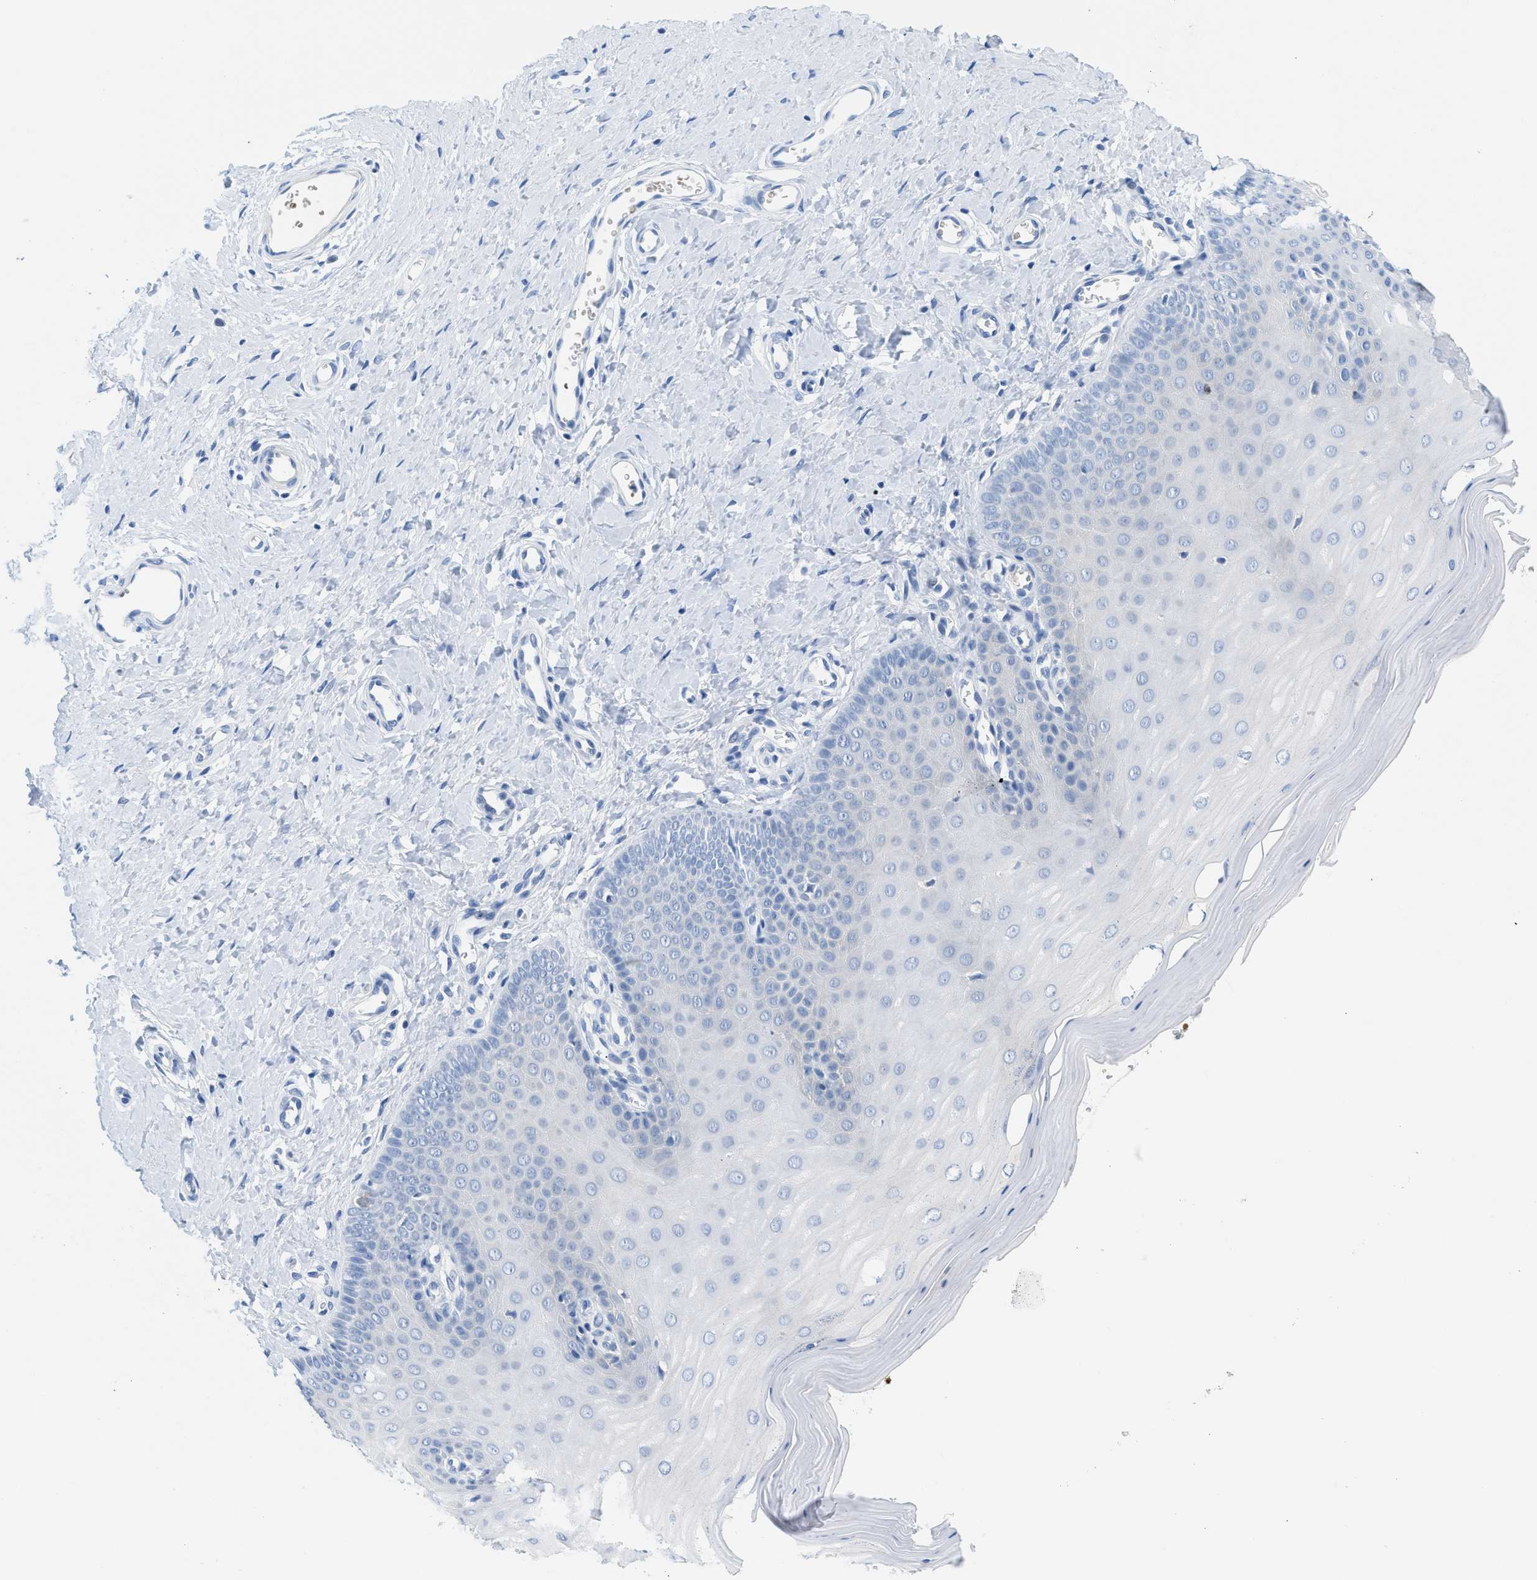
{"staining": {"intensity": "negative", "quantity": "none", "location": "none"}, "tissue": "cervix", "cell_type": "Squamous epithelial cells", "image_type": "normal", "snomed": [{"axis": "morphology", "description": "Normal tissue, NOS"}, {"axis": "topography", "description": "Cervix"}], "caption": "Human cervix stained for a protein using immunohistochemistry (IHC) reveals no staining in squamous epithelial cells.", "gene": "BPGM", "patient": {"sex": "female", "age": 55}}